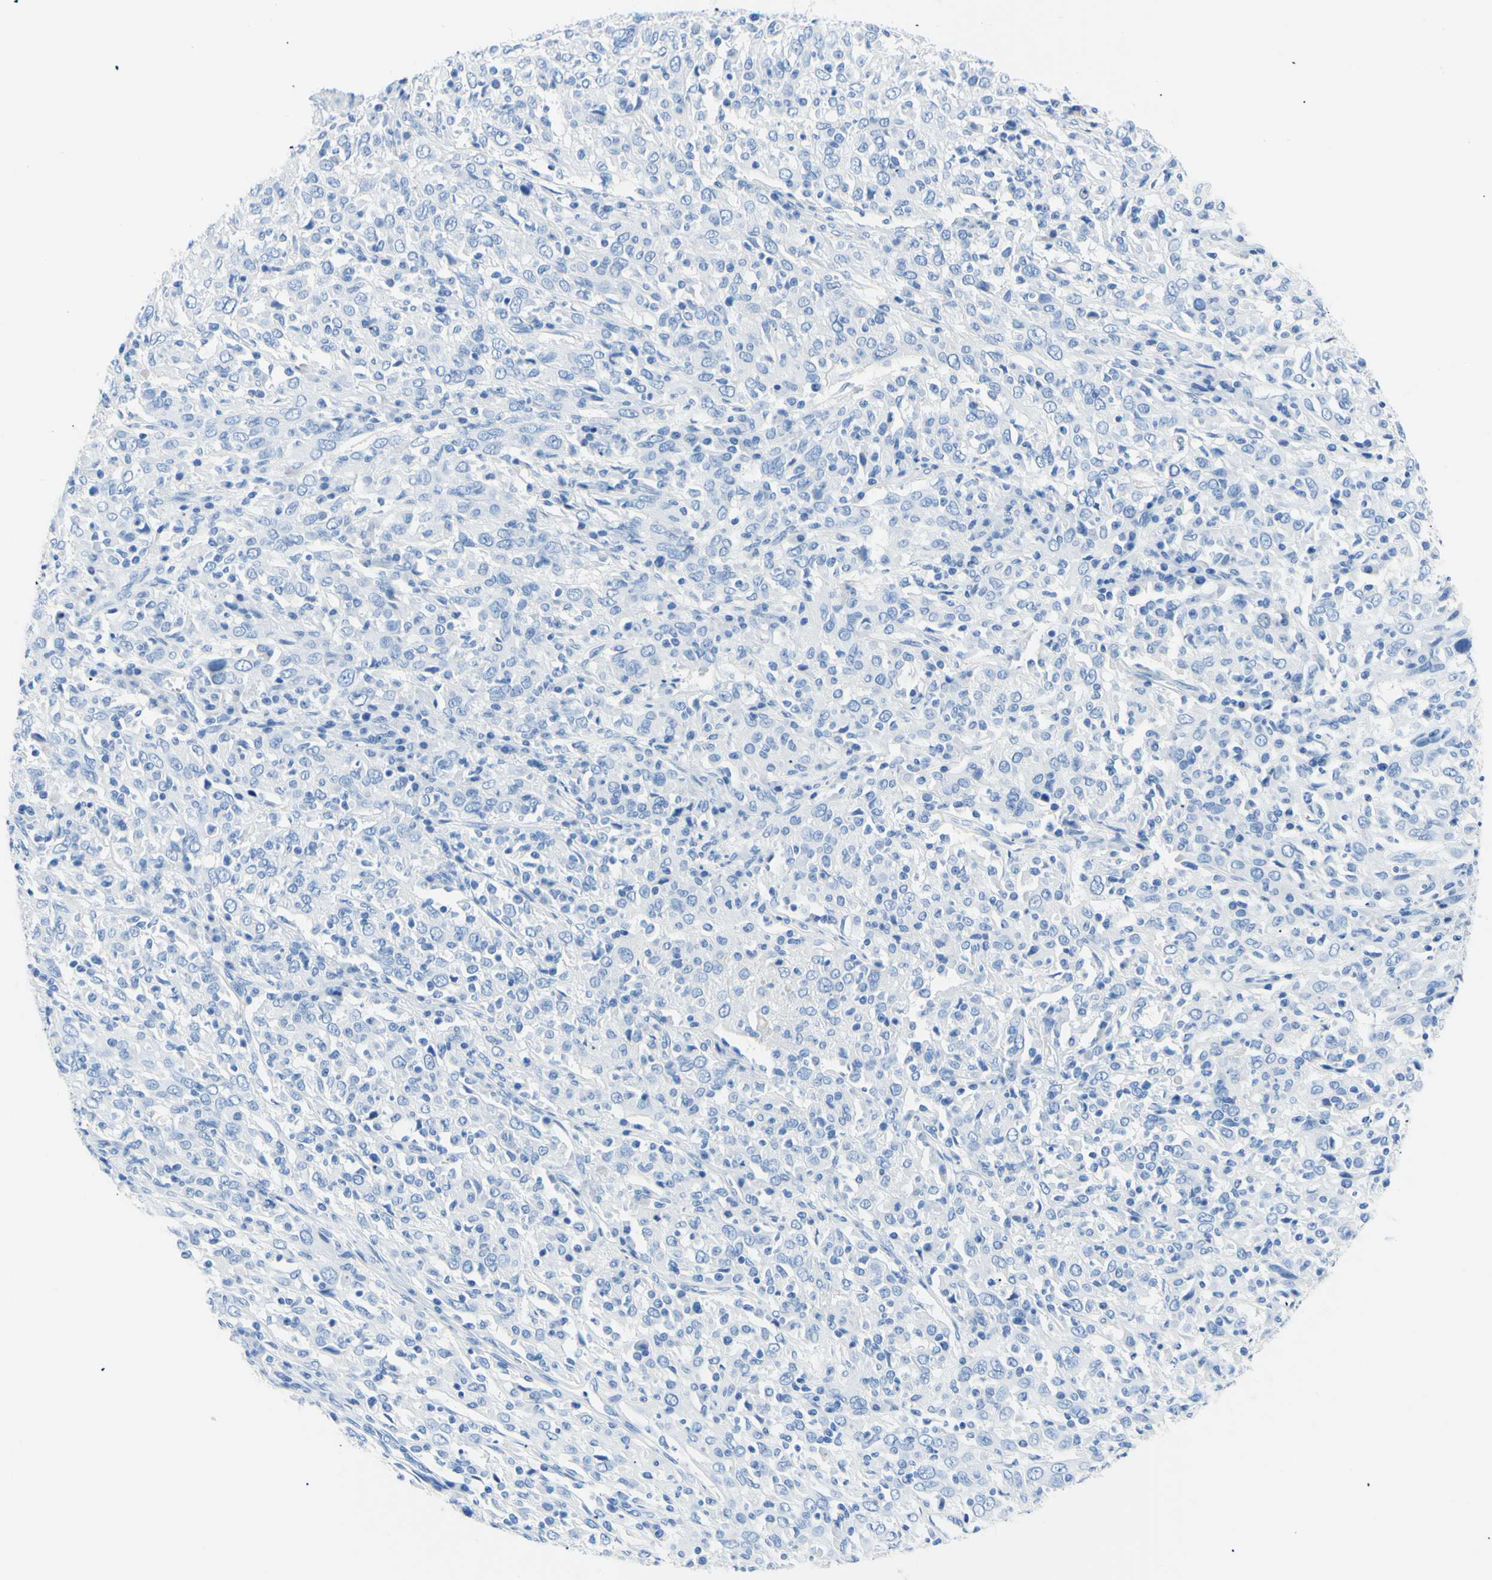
{"staining": {"intensity": "negative", "quantity": "none", "location": "none"}, "tissue": "cervical cancer", "cell_type": "Tumor cells", "image_type": "cancer", "snomed": [{"axis": "morphology", "description": "Squamous cell carcinoma, NOS"}, {"axis": "topography", "description": "Cervix"}], "caption": "A histopathology image of squamous cell carcinoma (cervical) stained for a protein displays no brown staining in tumor cells.", "gene": "MYH2", "patient": {"sex": "female", "age": 46}}